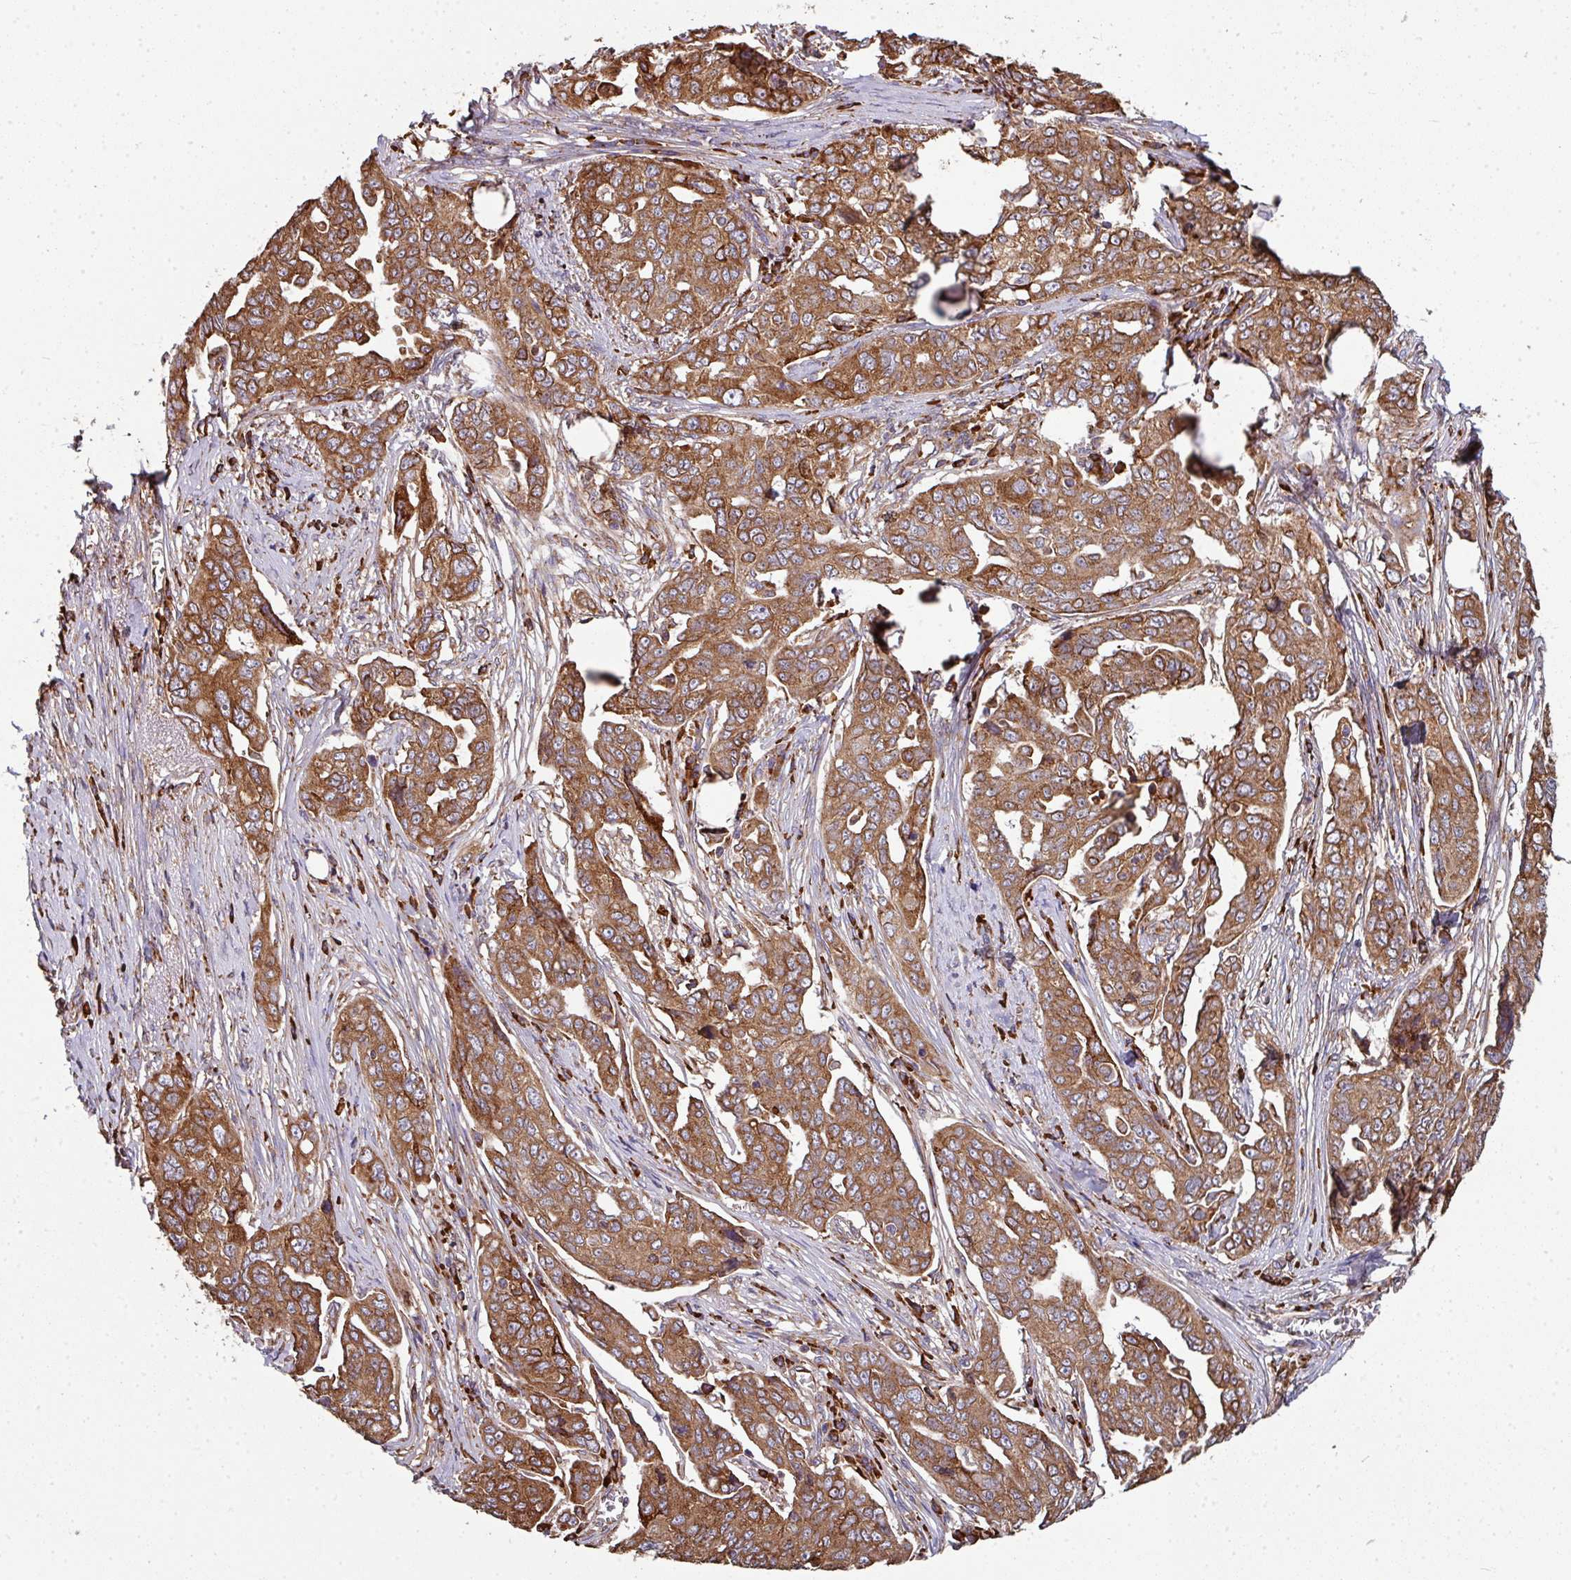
{"staining": {"intensity": "moderate", "quantity": ">75%", "location": "cytoplasmic/membranous"}, "tissue": "ovarian cancer", "cell_type": "Tumor cells", "image_type": "cancer", "snomed": [{"axis": "morphology", "description": "Carcinoma, endometroid"}, {"axis": "topography", "description": "Ovary"}], "caption": "Human ovarian cancer stained with a brown dye demonstrates moderate cytoplasmic/membranous positive positivity in about >75% of tumor cells.", "gene": "FAT4", "patient": {"sex": "female", "age": 70}}